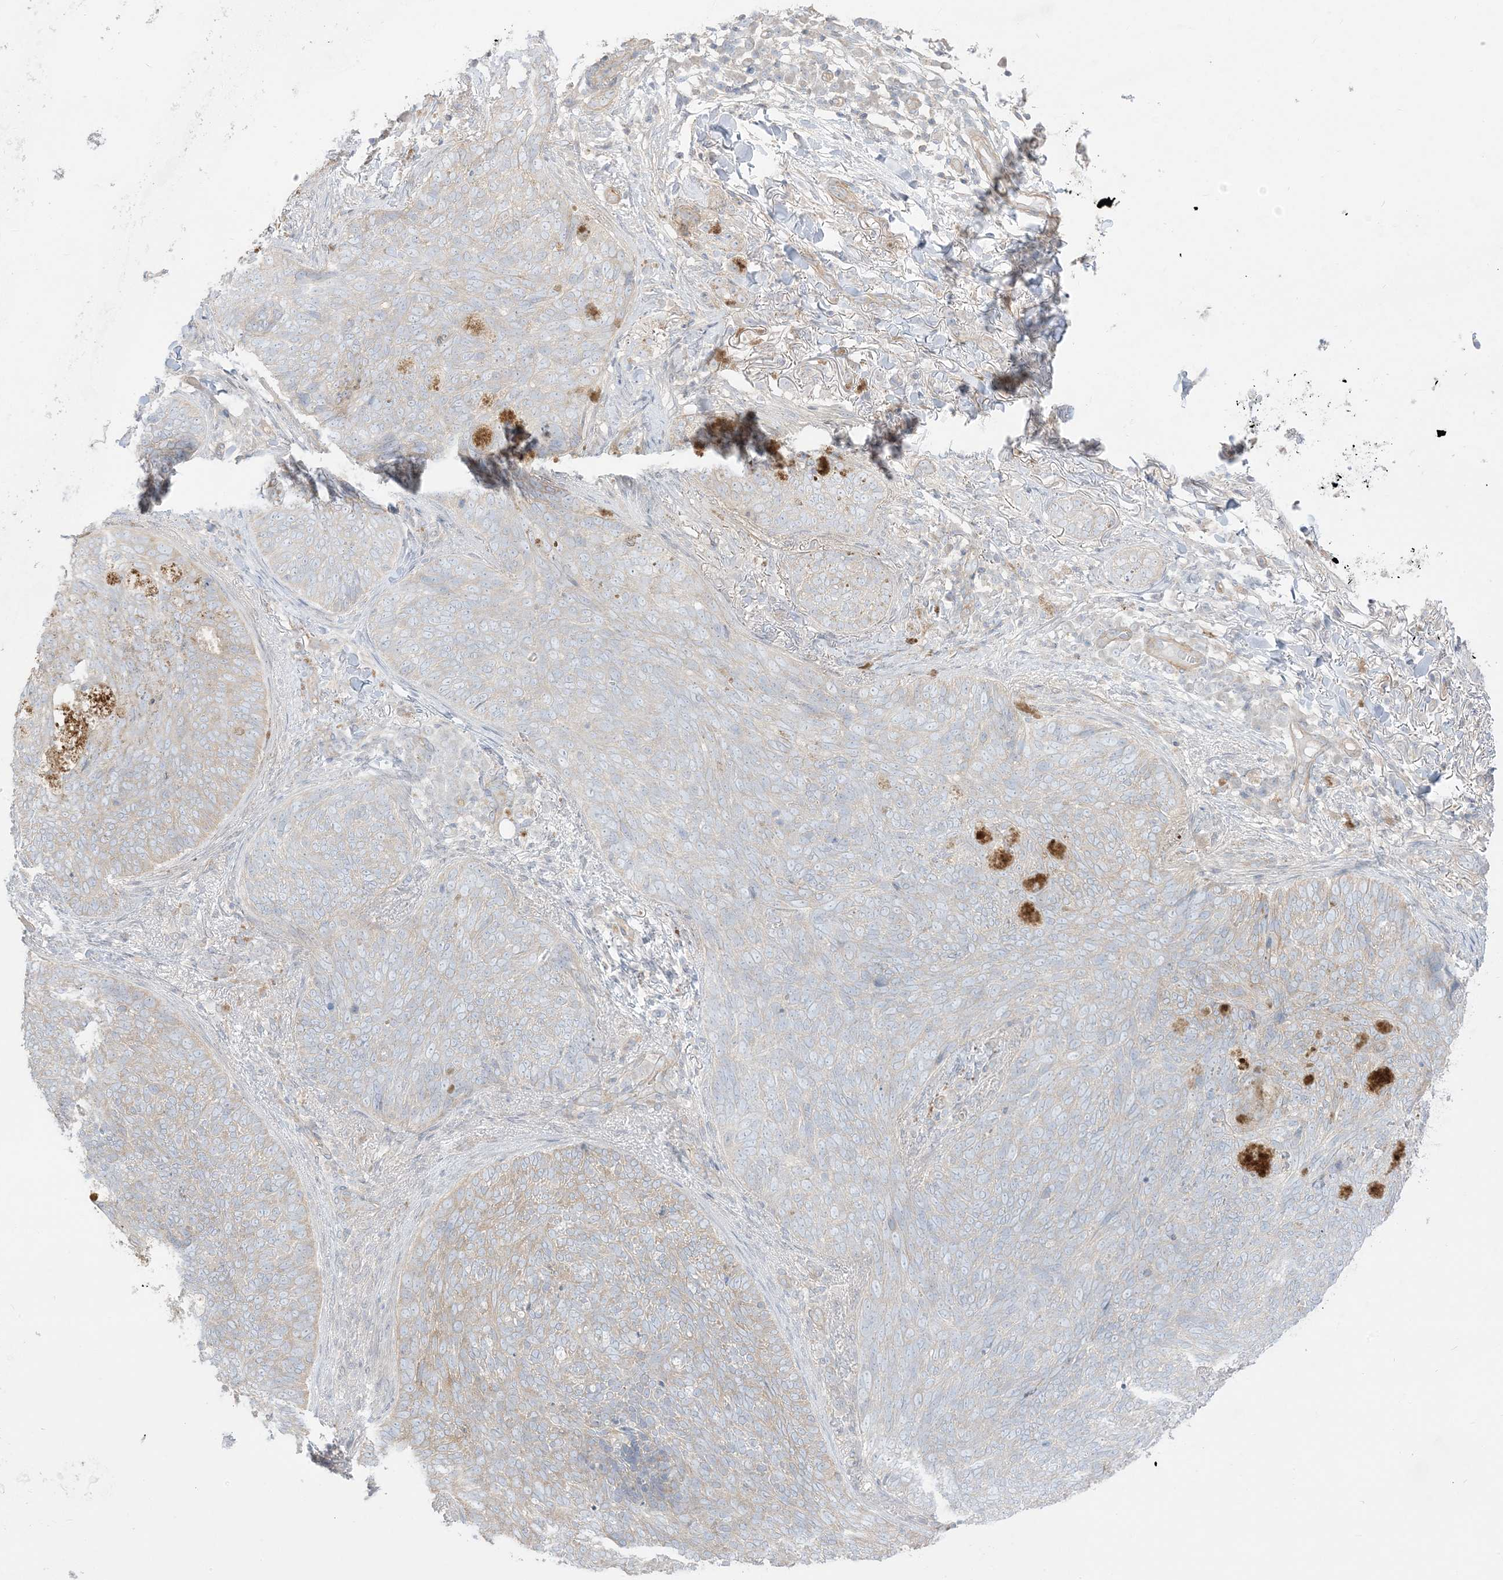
{"staining": {"intensity": "weak", "quantity": "<25%", "location": "cytoplasmic/membranous"}, "tissue": "skin cancer", "cell_type": "Tumor cells", "image_type": "cancer", "snomed": [{"axis": "morphology", "description": "Basal cell carcinoma"}, {"axis": "topography", "description": "Skin"}], "caption": "IHC photomicrograph of skin basal cell carcinoma stained for a protein (brown), which exhibits no staining in tumor cells.", "gene": "ARHGEF9", "patient": {"sex": "male", "age": 85}}